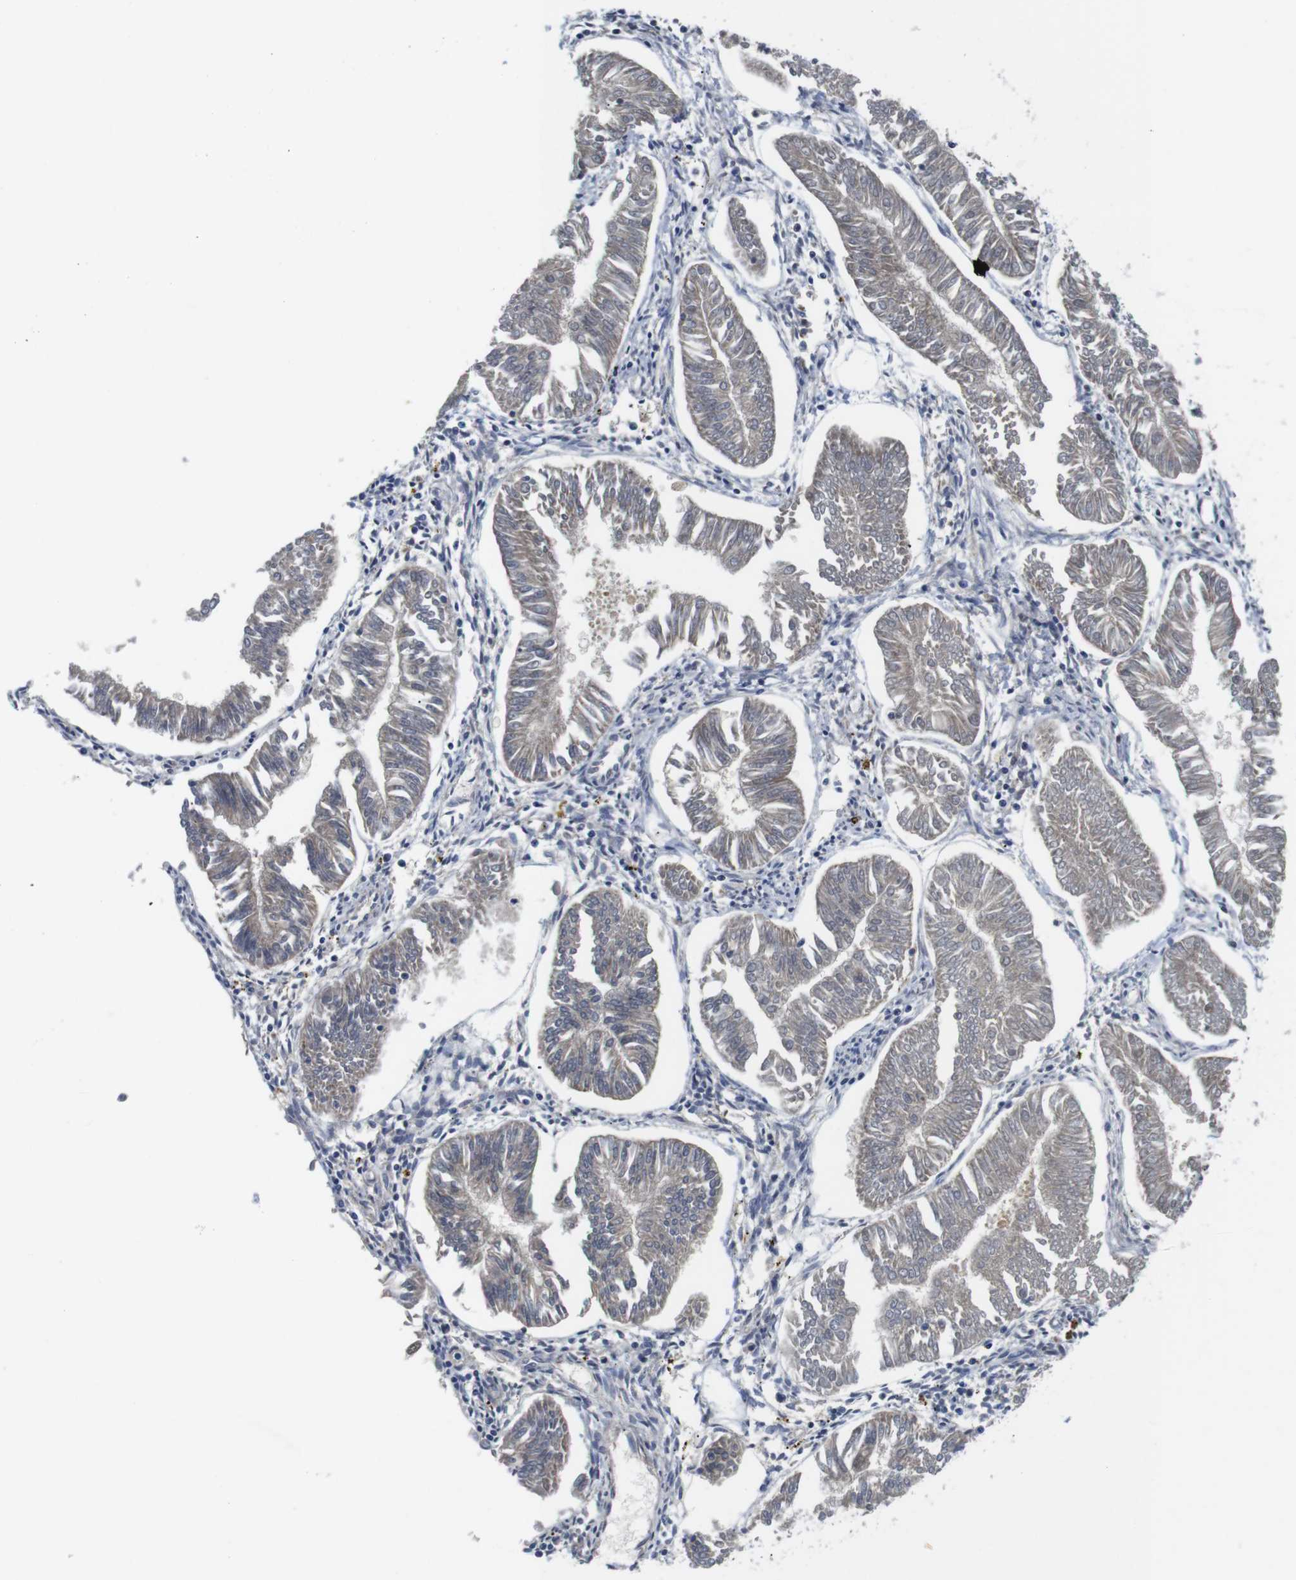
{"staining": {"intensity": "weak", "quantity": "25%-75%", "location": "cytoplasmic/membranous"}, "tissue": "endometrial cancer", "cell_type": "Tumor cells", "image_type": "cancer", "snomed": [{"axis": "morphology", "description": "Adenocarcinoma, NOS"}, {"axis": "topography", "description": "Endometrium"}], "caption": "Immunohistochemical staining of human endometrial cancer shows weak cytoplasmic/membranous protein expression in about 25%-75% of tumor cells.", "gene": "FNTA", "patient": {"sex": "female", "age": 53}}